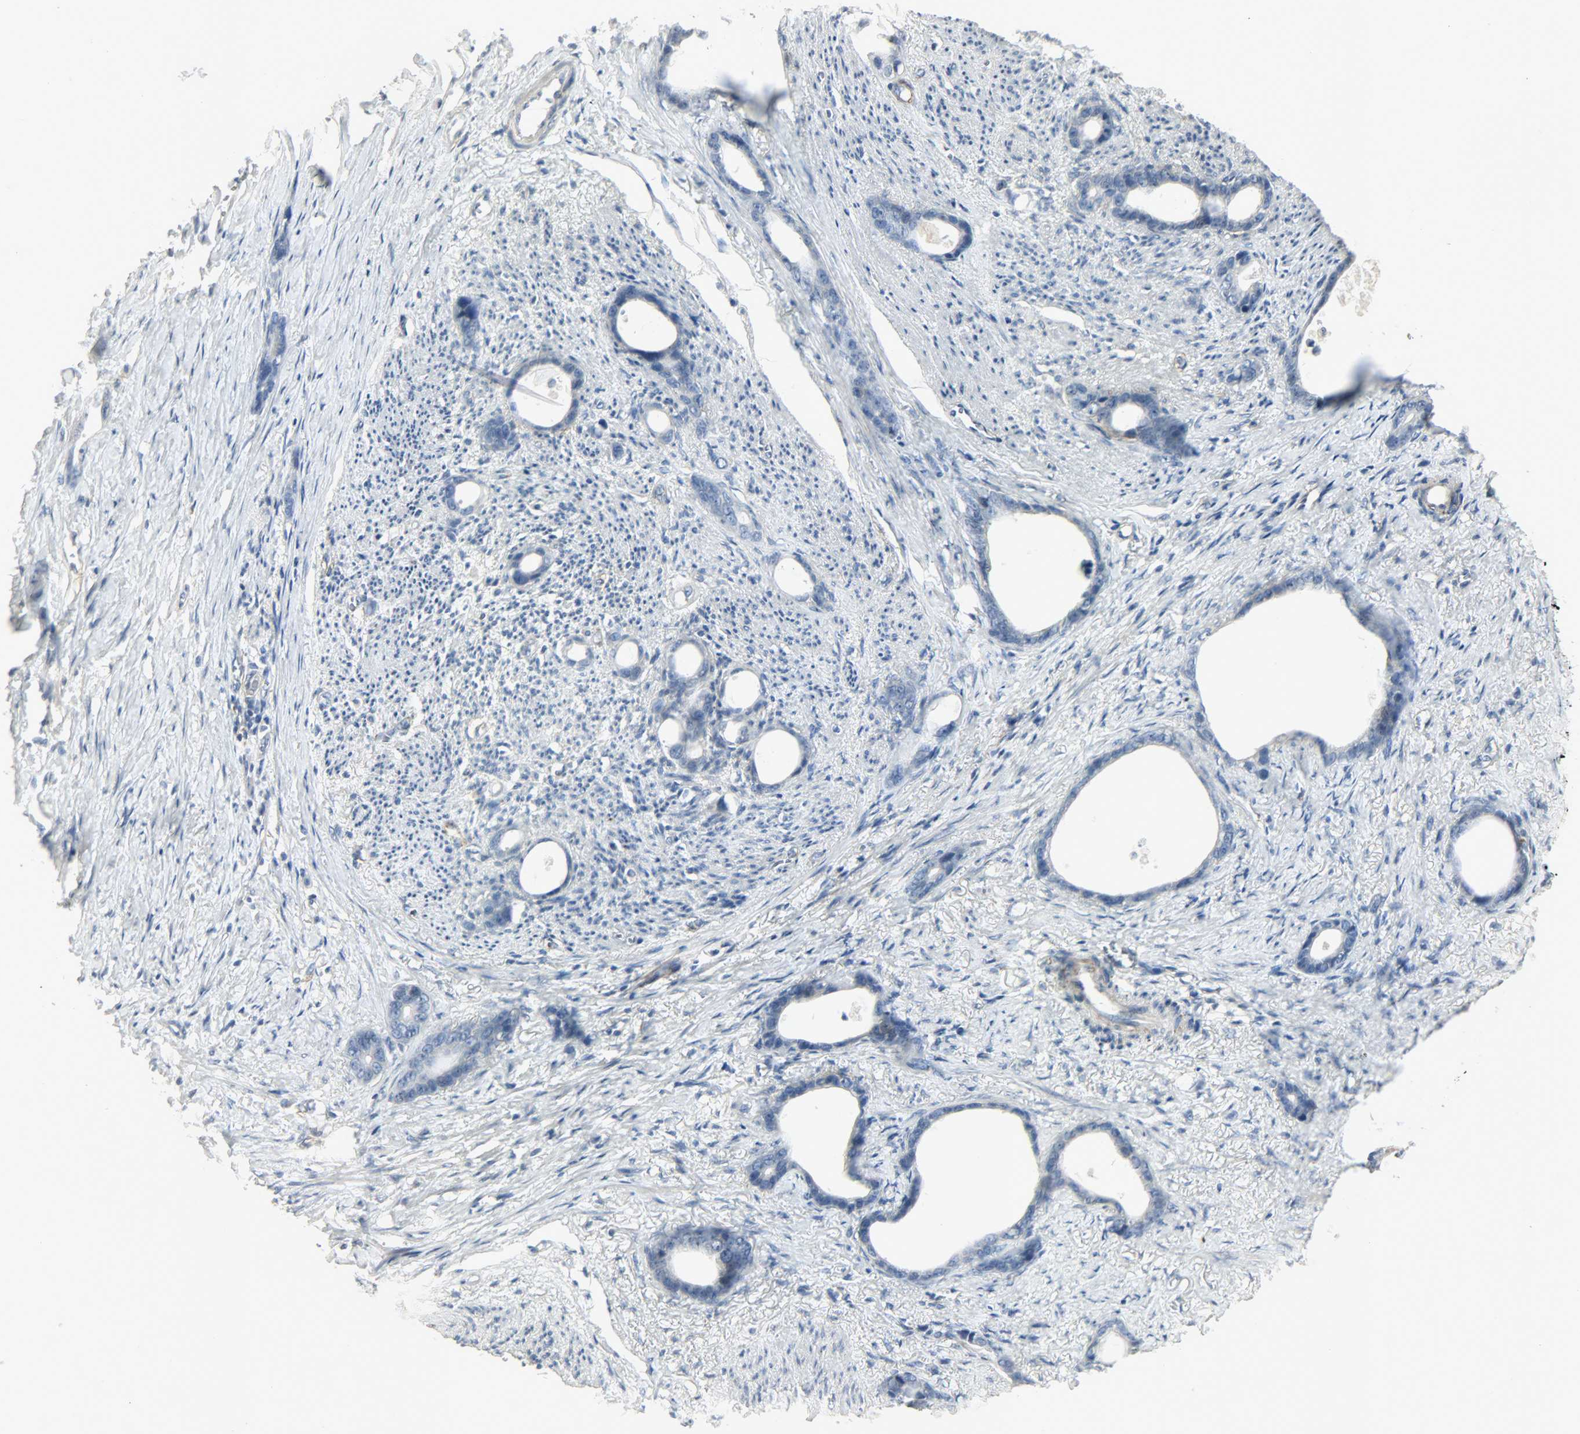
{"staining": {"intensity": "negative", "quantity": "none", "location": "none"}, "tissue": "stomach cancer", "cell_type": "Tumor cells", "image_type": "cancer", "snomed": [{"axis": "morphology", "description": "Adenocarcinoma, NOS"}, {"axis": "topography", "description": "Stomach"}], "caption": "An image of human stomach adenocarcinoma is negative for staining in tumor cells.", "gene": "ENPEP", "patient": {"sex": "female", "age": 75}}